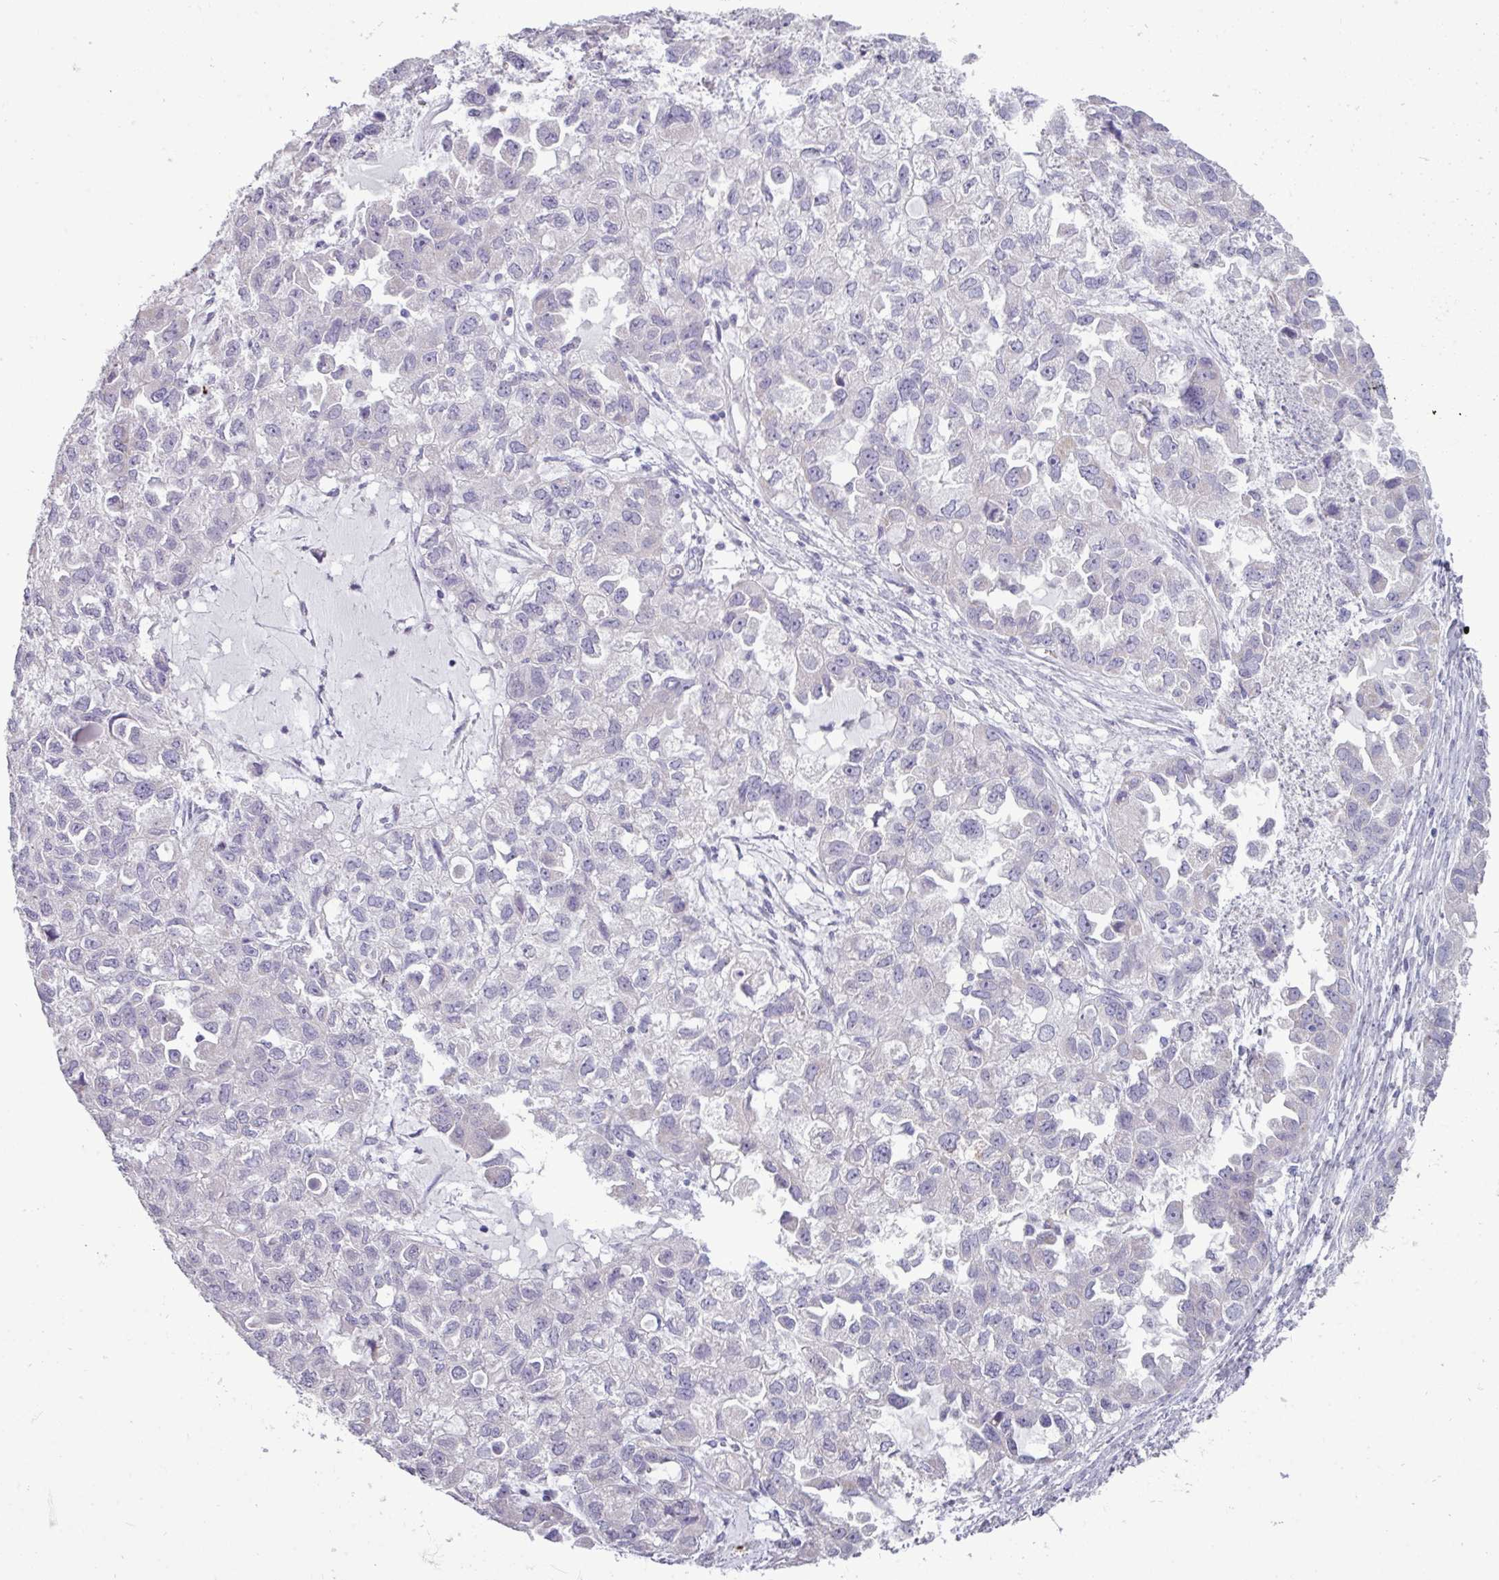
{"staining": {"intensity": "negative", "quantity": "none", "location": "none"}, "tissue": "ovarian cancer", "cell_type": "Tumor cells", "image_type": "cancer", "snomed": [{"axis": "morphology", "description": "Cystadenocarcinoma, serous, NOS"}, {"axis": "topography", "description": "Ovary"}], "caption": "This is an immunohistochemistry (IHC) image of ovarian serous cystadenocarcinoma. There is no expression in tumor cells.", "gene": "TRIM39", "patient": {"sex": "female", "age": 84}}